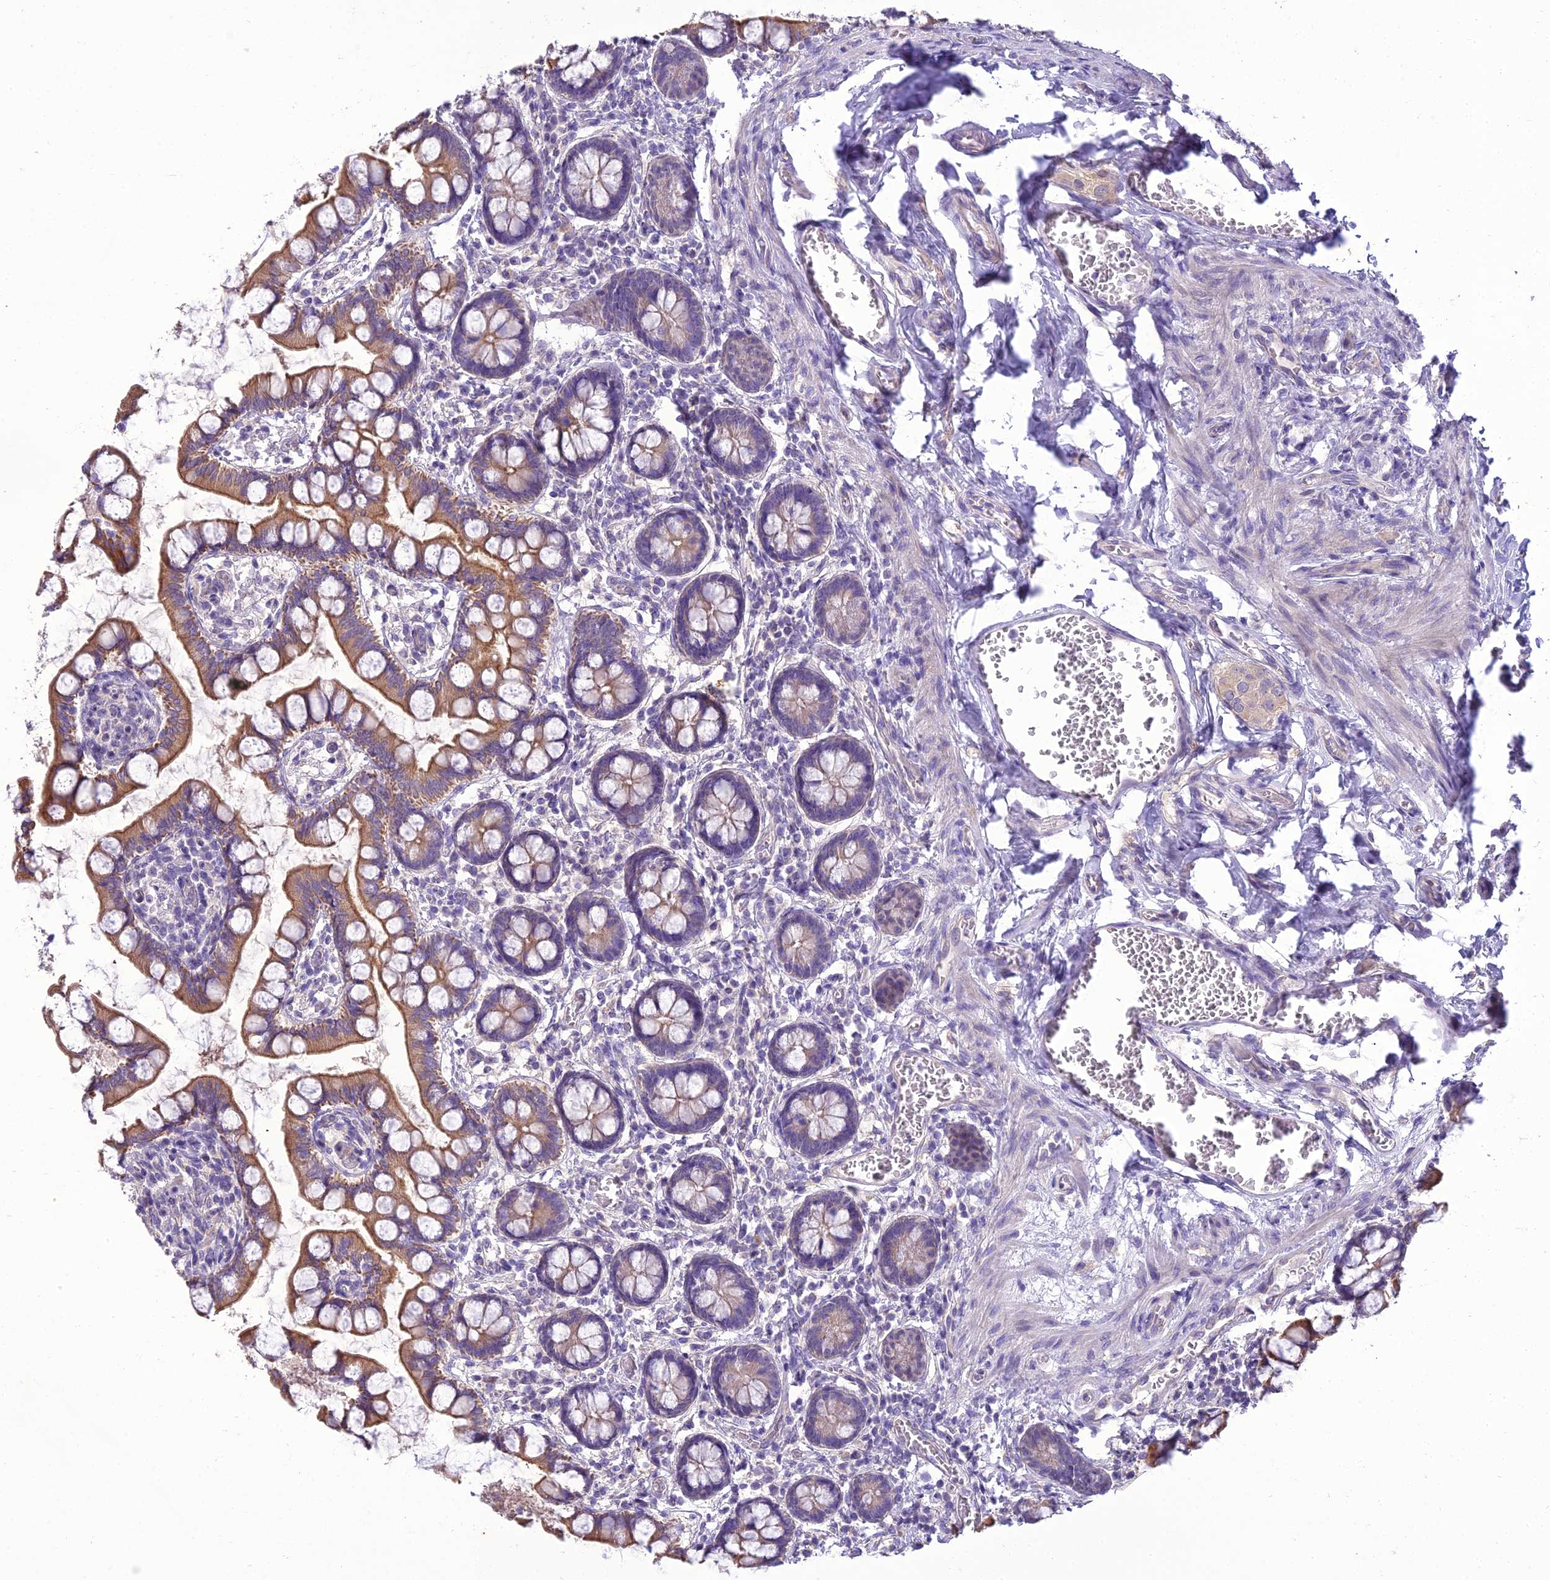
{"staining": {"intensity": "moderate", "quantity": ">75%", "location": "cytoplasmic/membranous"}, "tissue": "small intestine", "cell_type": "Glandular cells", "image_type": "normal", "snomed": [{"axis": "morphology", "description": "Normal tissue, NOS"}, {"axis": "topography", "description": "Small intestine"}], "caption": "Small intestine stained with DAB IHC shows medium levels of moderate cytoplasmic/membranous staining in about >75% of glandular cells.", "gene": "SCRT1", "patient": {"sex": "male", "age": 52}}